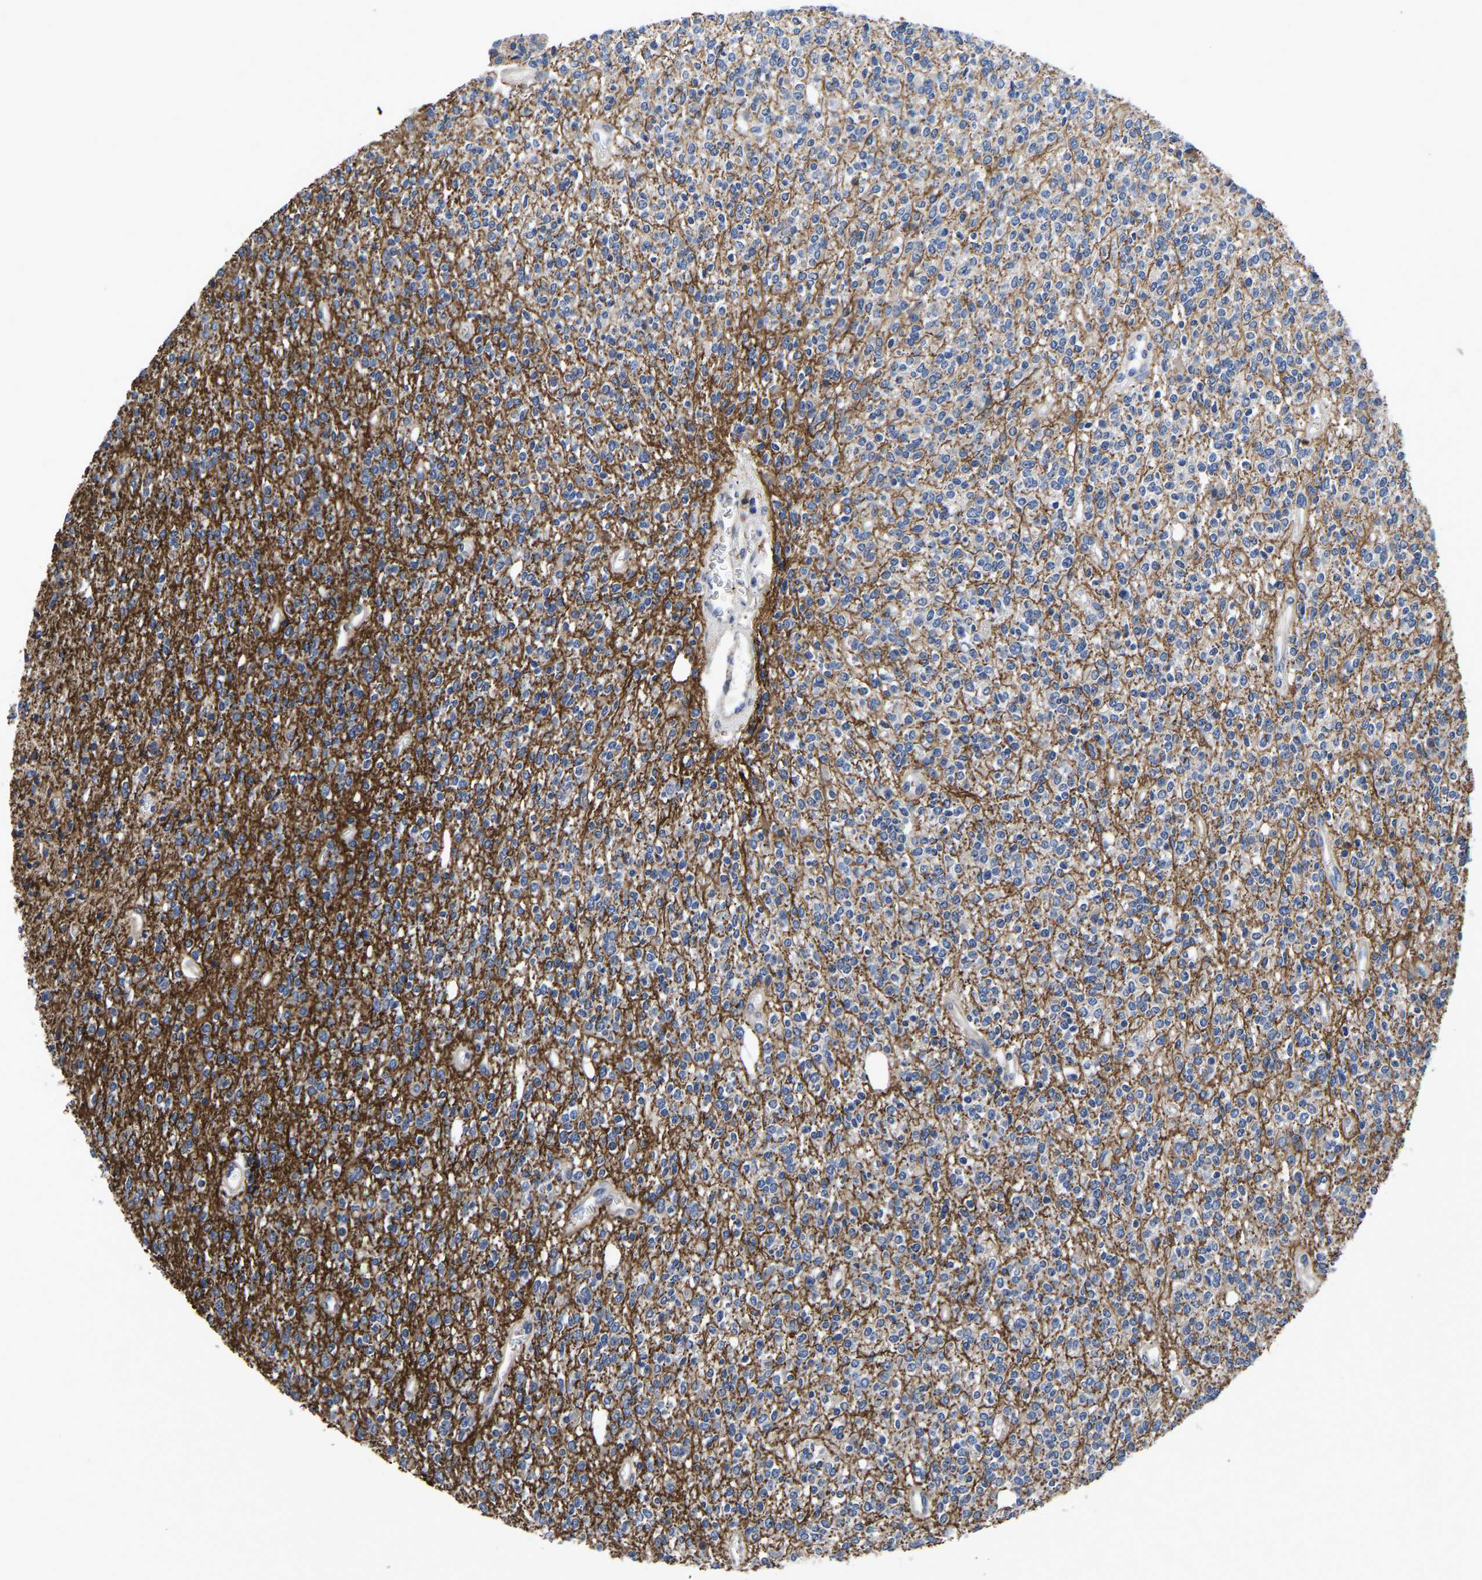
{"staining": {"intensity": "negative", "quantity": "none", "location": "none"}, "tissue": "glioma", "cell_type": "Tumor cells", "image_type": "cancer", "snomed": [{"axis": "morphology", "description": "Glioma, malignant, High grade"}, {"axis": "topography", "description": "Brain"}], "caption": "There is no significant expression in tumor cells of high-grade glioma (malignant).", "gene": "PDLIM7", "patient": {"sex": "male", "age": 34}}